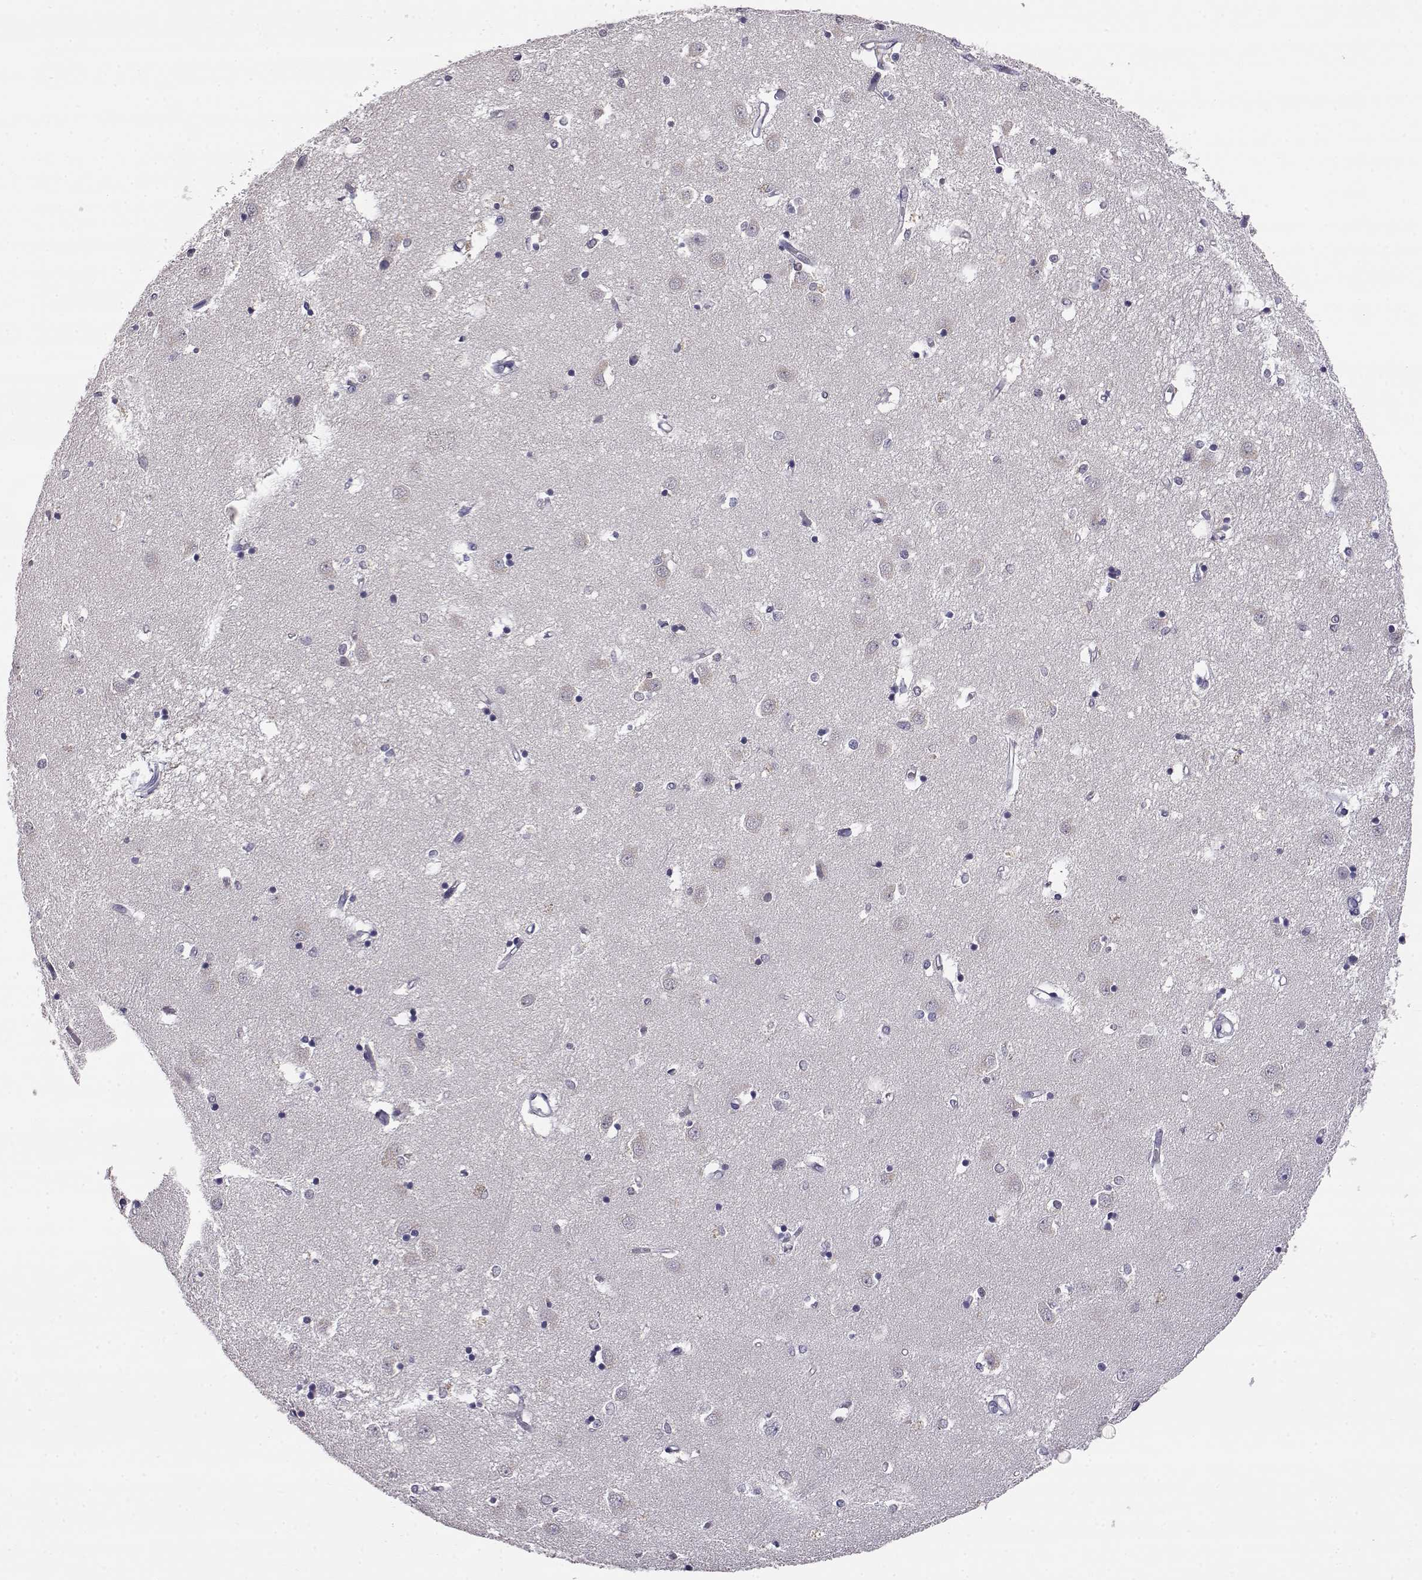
{"staining": {"intensity": "negative", "quantity": "none", "location": "none"}, "tissue": "caudate", "cell_type": "Glial cells", "image_type": "normal", "snomed": [{"axis": "morphology", "description": "Normal tissue, NOS"}, {"axis": "topography", "description": "Lateral ventricle wall"}], "caption": "DAB immunohistochemical staining of normal human caudate displays no significant positivity in glial cells.", "gene": "AKR1B1", "patient": {"sex": "male", "age": 54}}